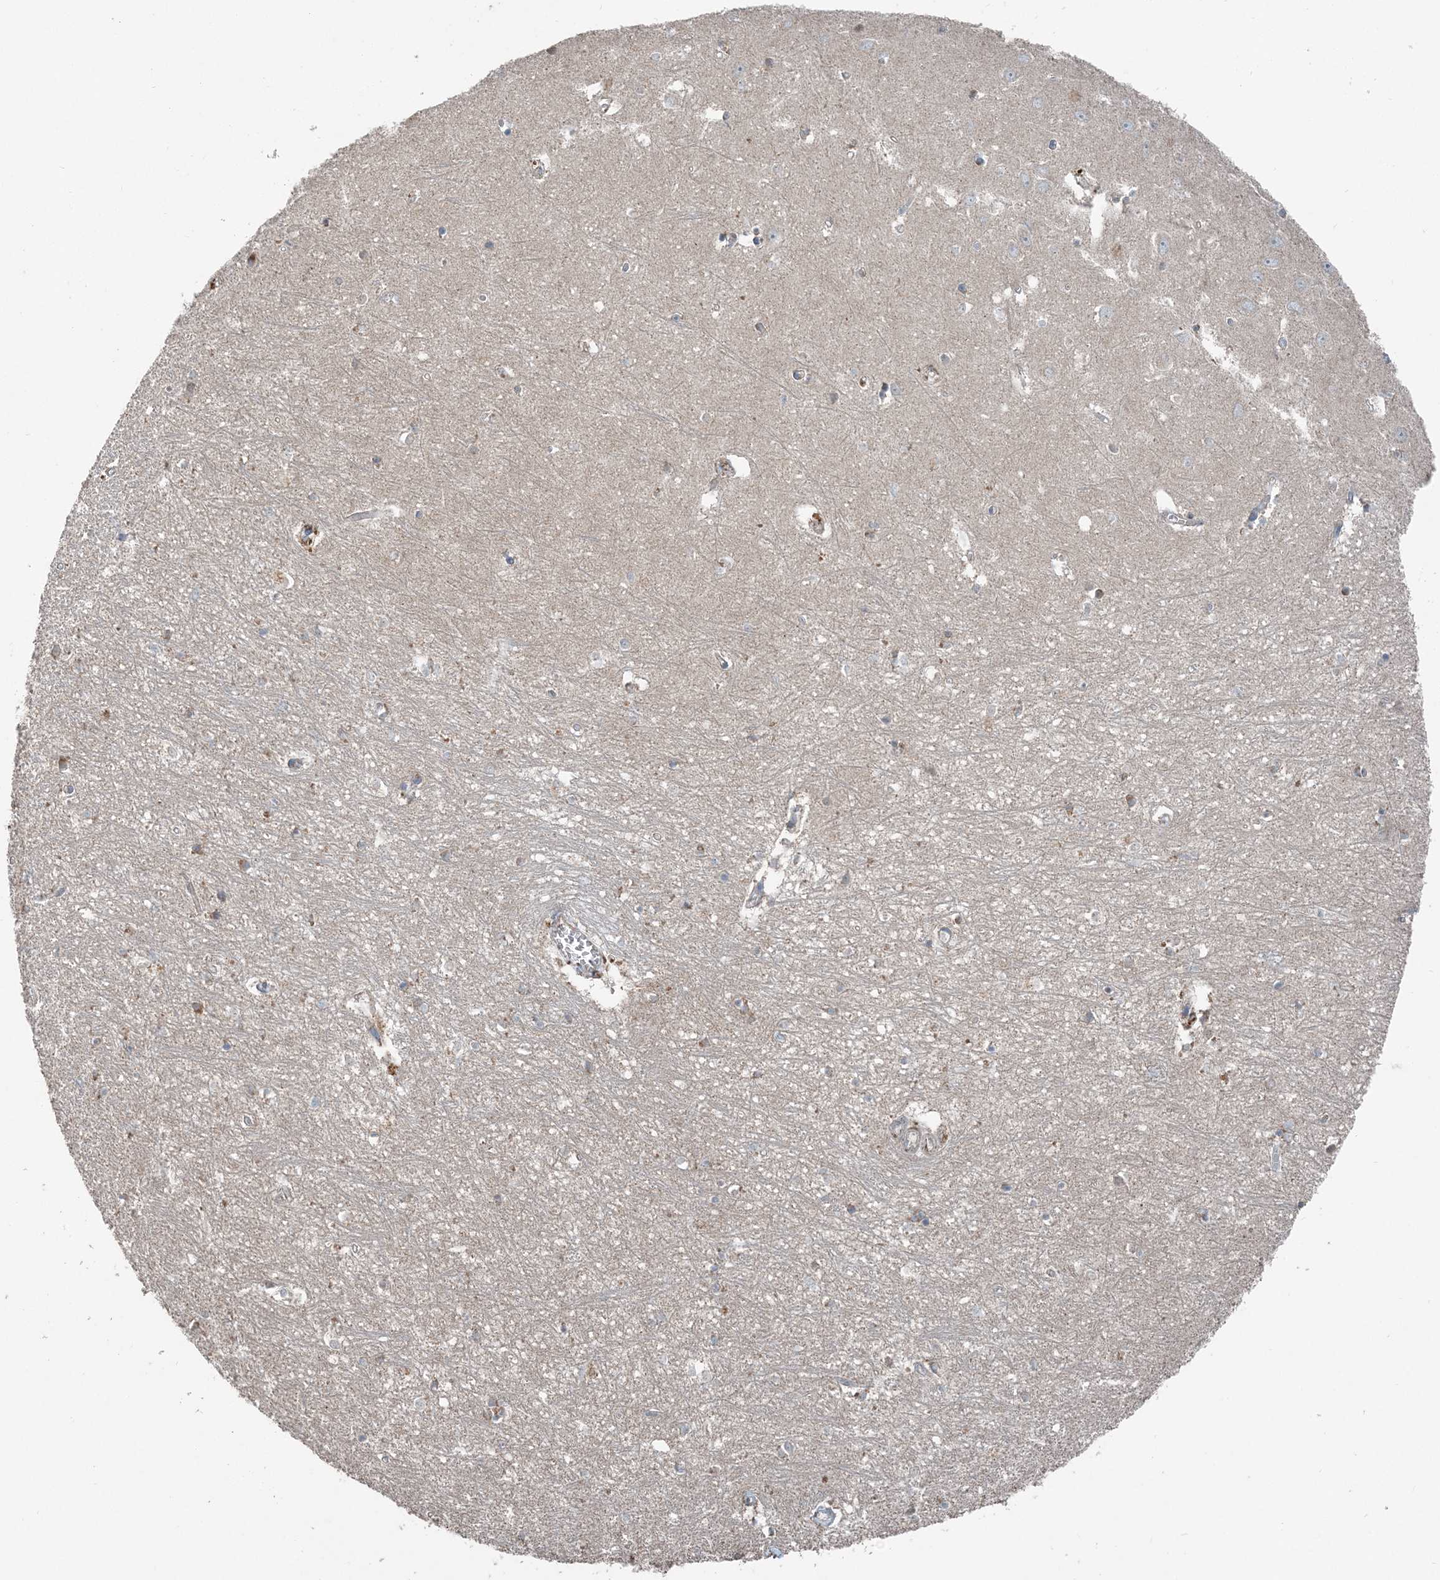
{"staining": {"intensity": "moderate", "quantity": "<25%", "location": "cytoplasmic/membranous"}, "tissue": "hippocampus", "cell_type": "Glial cells", "image_type": "normal", "snomed": [{"axis": "morphology", "description": "Normal tissue, NOS"}, {"axis": "topography", "description": "Hippocampus"}], "caption": "Immunohistochemistry staining of unremarkable hippocampus, which displays low levels of moderate cytoplasmic/membranous positivity in about <25% of glial cells indicating moderate cytoplasmic/membranous protein positivity. The staining was performed using DAB (brown) for protein detection and nuclei were counterstained in hematoxylin (blue).", "gene": "SUCLG1", "patient": {"sex": "female", "age": 64}}